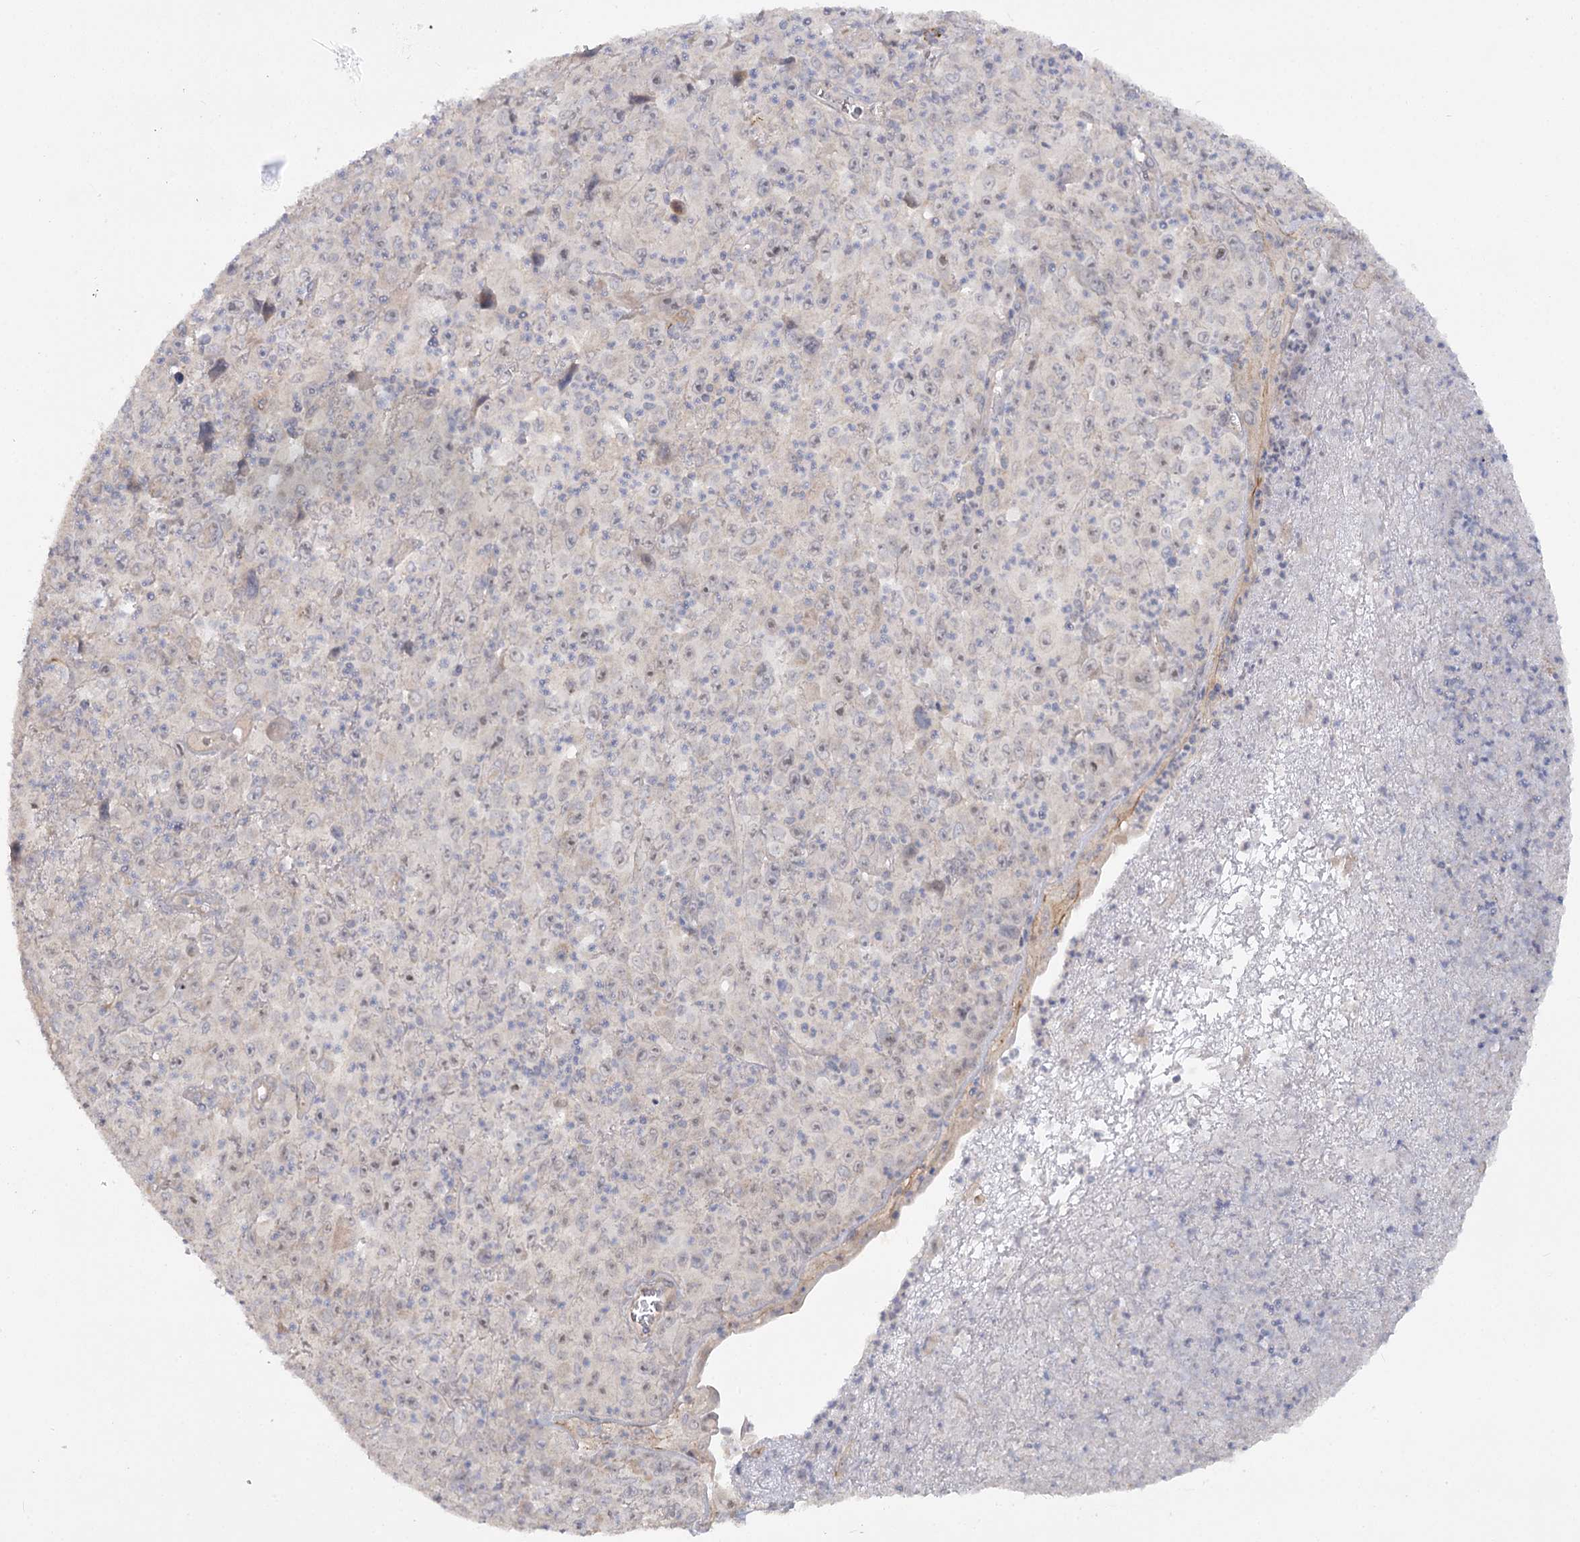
{"staining": {"intensity": "weak", "quantity": "<25%", "location": "nuclear"}, "tissue": "melanoma", "cell_type": "Tumor cells", "image_type": "cancer", "snomed": [{"axis": "morphology", "description": "Malignant melanoma, Metastatic site"}, {"axis": "topography", "description": "Skin"}], "caption": "Immunohistochemistry (IHC) photomicrograph of neoplastic tissue: human malignant melanoma (metastatic site) stained with DAB (3,3'-diaminobenzidine) demonstrates no significant protein positivity in tumor cells. (Stains: DAB immunohistochemistry (IHC) with hematoxylin counter stain, Microscopy: brightfield microscopy at high magnification).", "gene": "ANGPTL5", "patient": {"sex": "female", "age": 56}}